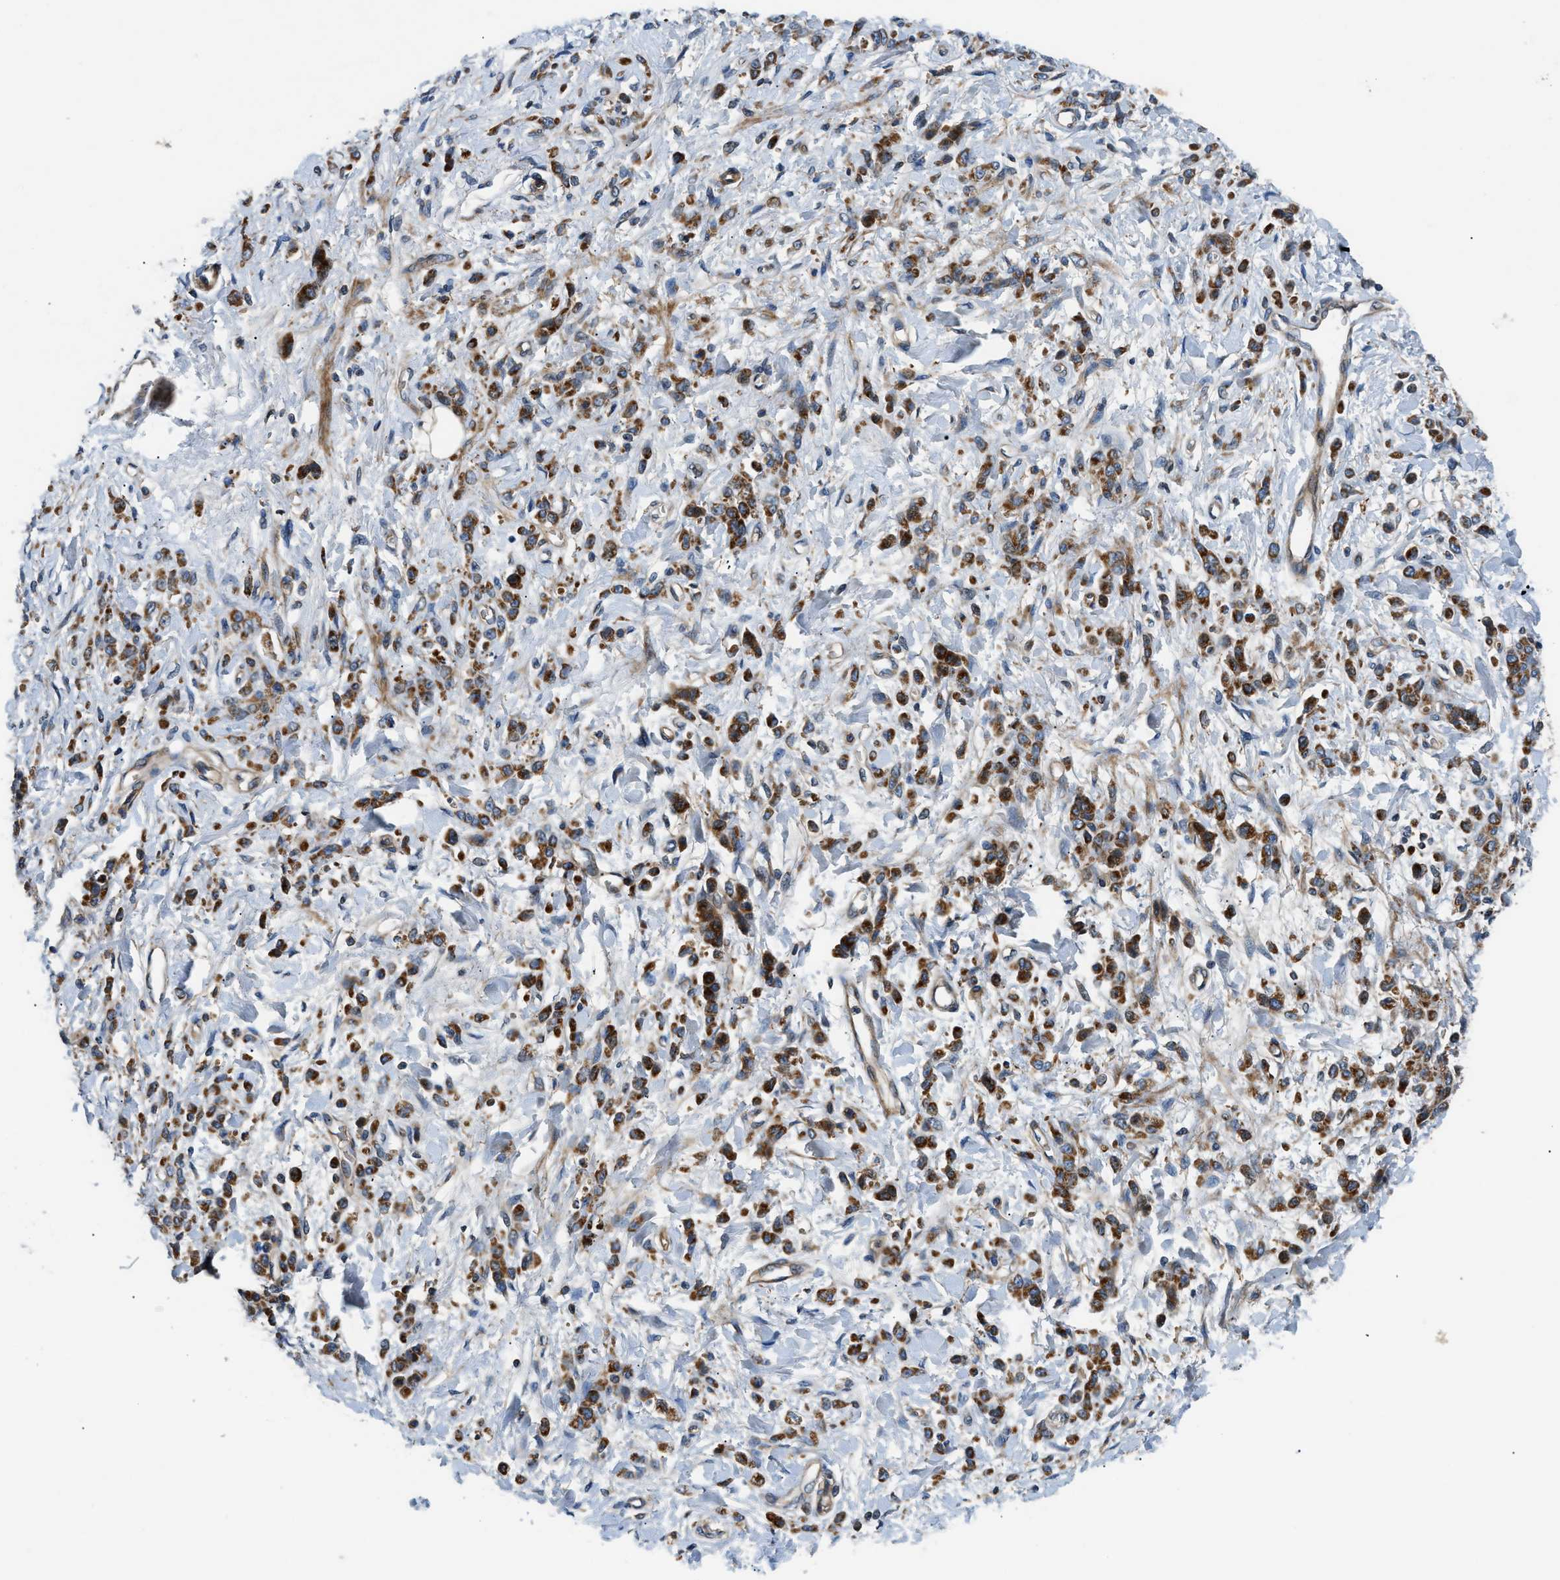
{"staining": {"intensity": "moderate", "quantity": ">75%", "location": "cytoplasmic/membranous"}, "tissue": "stomach cancer", "cell_type": "Tumor cells", "image_type": "cancer", "snomed": [{"axis": "morphology", "description": "Normal tissue, NOS"}, {"axis": "morphology", "description": "Adenocarcinoma, NOS"}, {"axis": "topography", "description": "Stomach"}], "caption": "Approximately >75% of tumor cells in stomach adenocarcinoma reveal moderate cytoplasmic/membranous protein positivity as visualized by brown immunohistochemical staining.", "gene": "DHODH", "patient": {"sex": "male", "age": 82}}